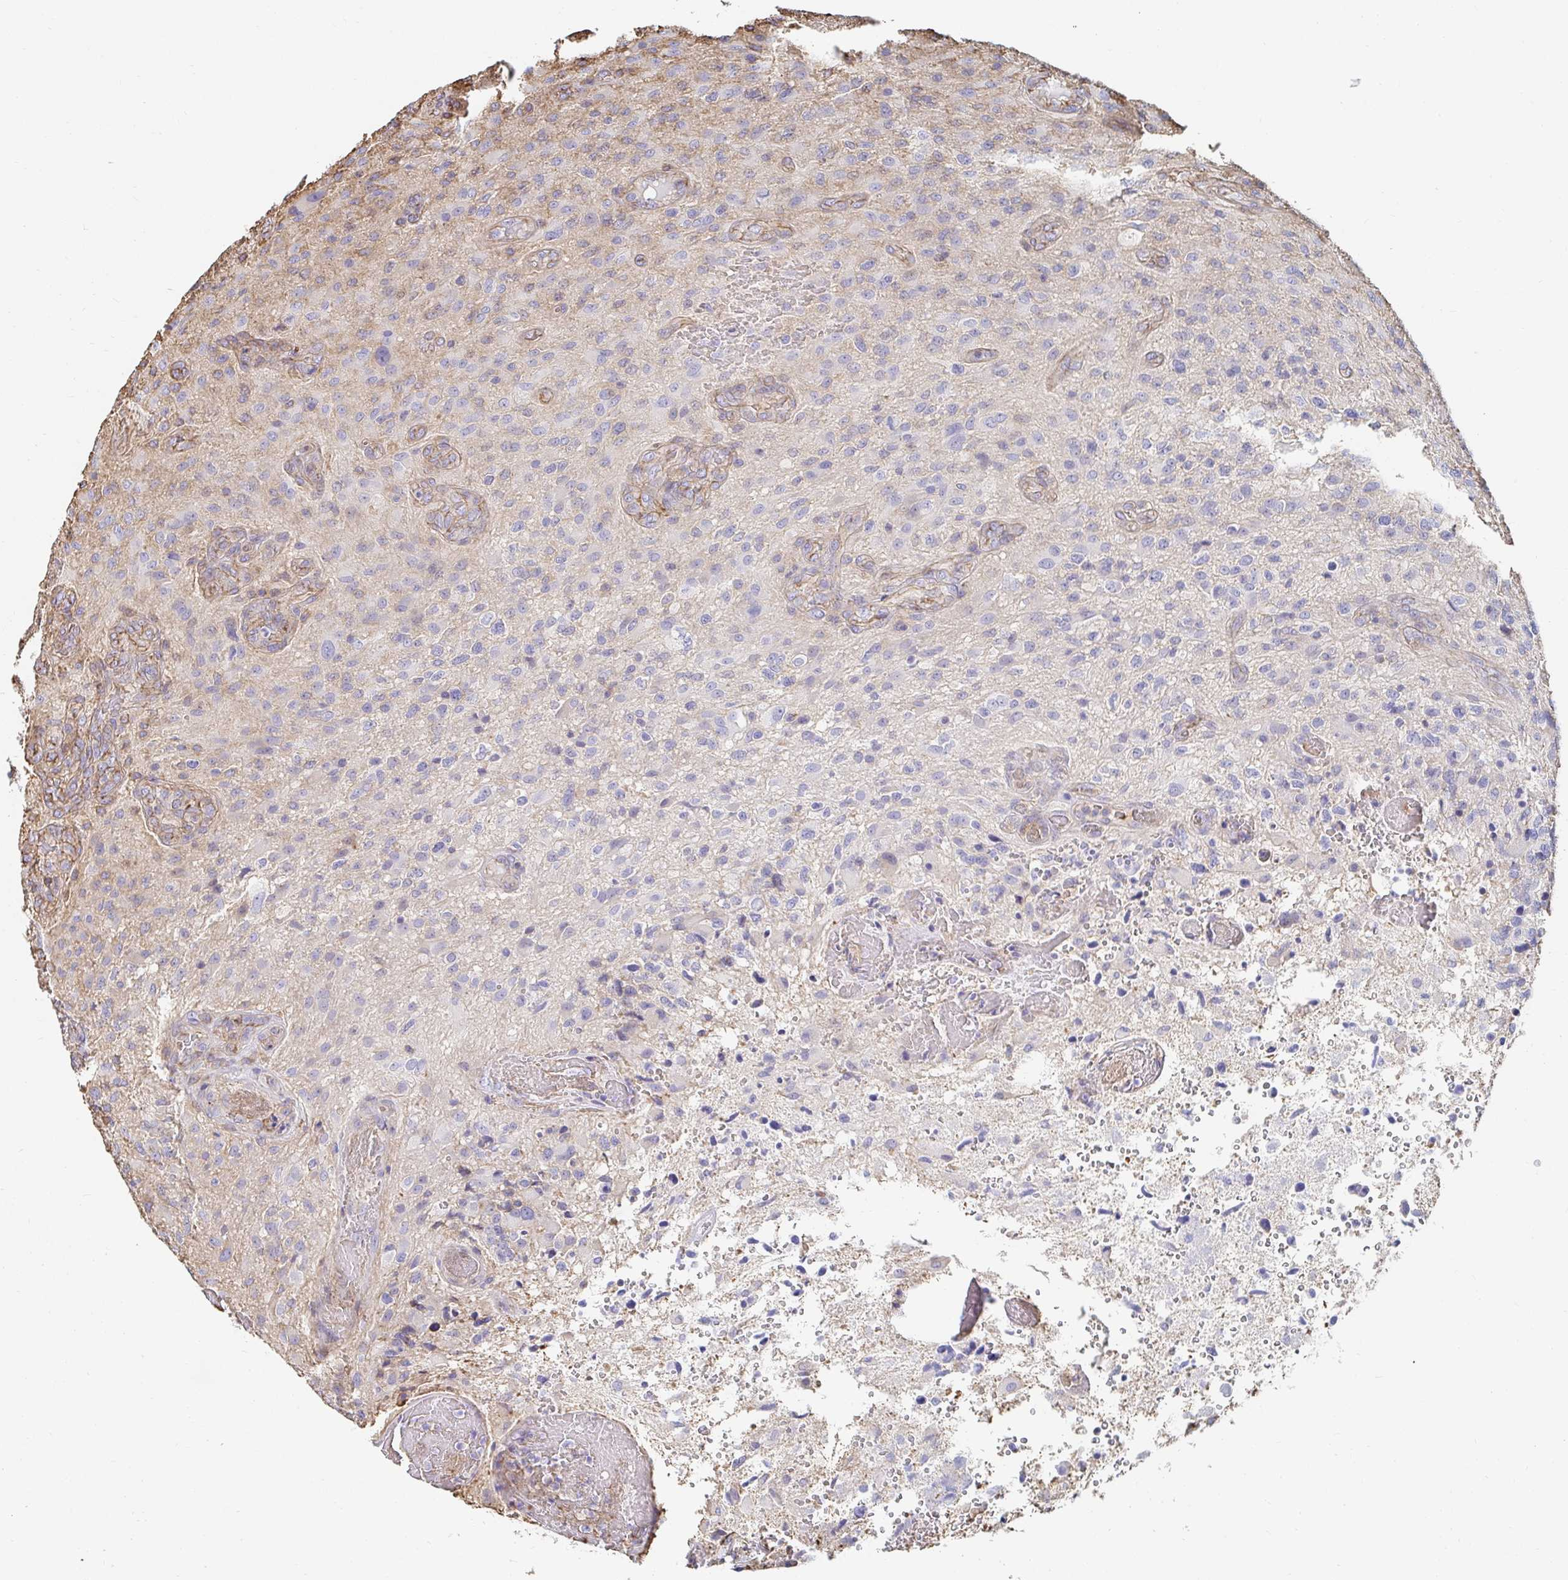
{"staining": {"intensity": "negative", "quantity": "none", "location": "none"}, "tissue": "glioma", "cell_type": "Tumor cells", "image_type": "cancer", "snomed": [{"axis": "morphology", "description": "Glioma, malignant, High grade"}, {"axis": "topography", "description": "Brain"}], "caption": "A high-resolution micrograph shows immunohistochemistry (IHC) staining of glioma, which demonstrates no significant positivity in tumor cells.", "gene": "PTPN14", "patient": {"sex": "male", "age": 53}}